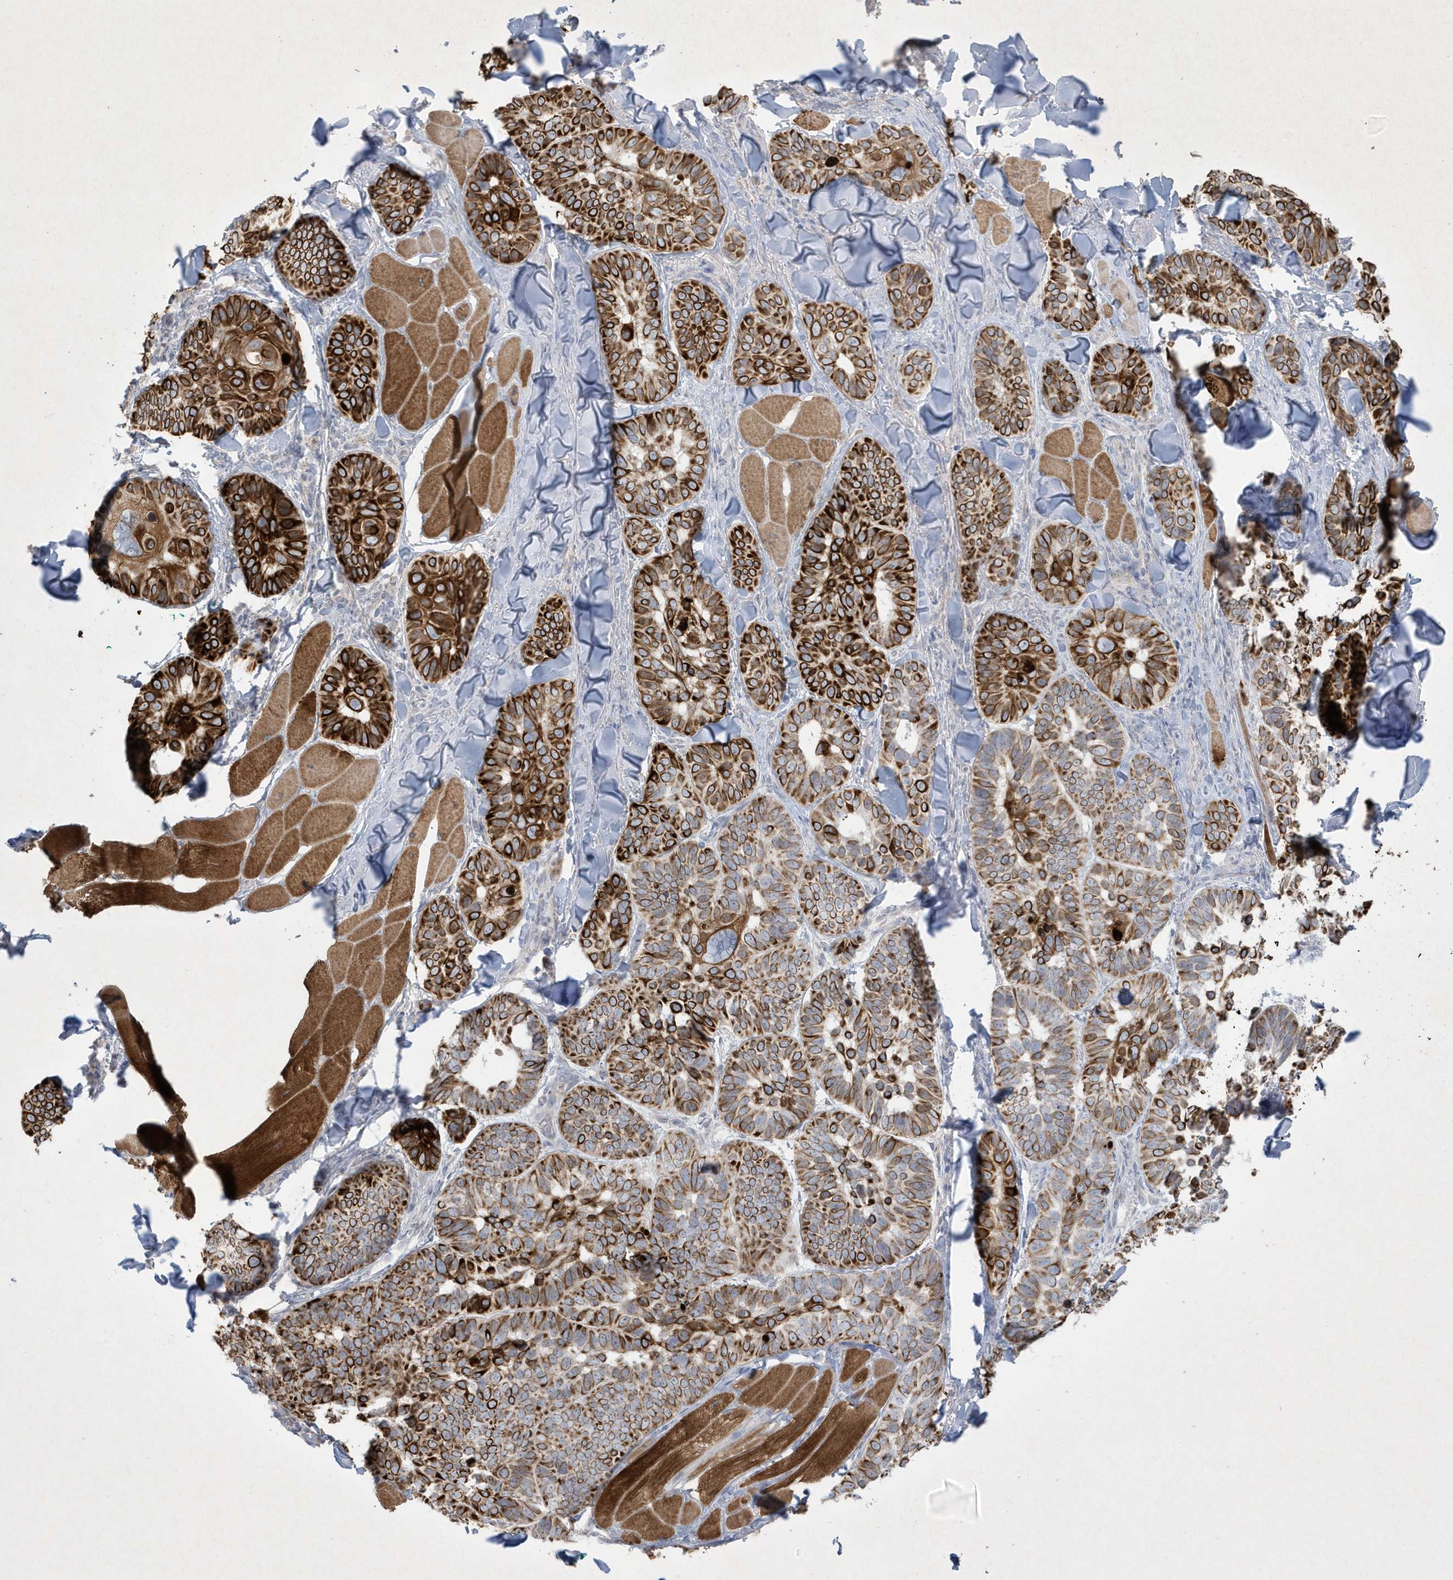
{"staining": {"intensity": "strong", "quantity": ">75%", "location": "cytoplasmic/membranous"}, "tissue": "skin cancer", "cell_type": "Tumor cells", "image_type": "cancer", "snomed": [{"axis": "morphology", "description": "Basal cell carcinoma"}, {"axis": "topography", "description": "Skin"}], "caption": "Brown immunohistochemical staining in skin cancer shows strong cytoplasmic/membranous expression in about >75% of tumor cells.", "gene": "CCDC24", "patient": {"sex": "male", "age": 62}}